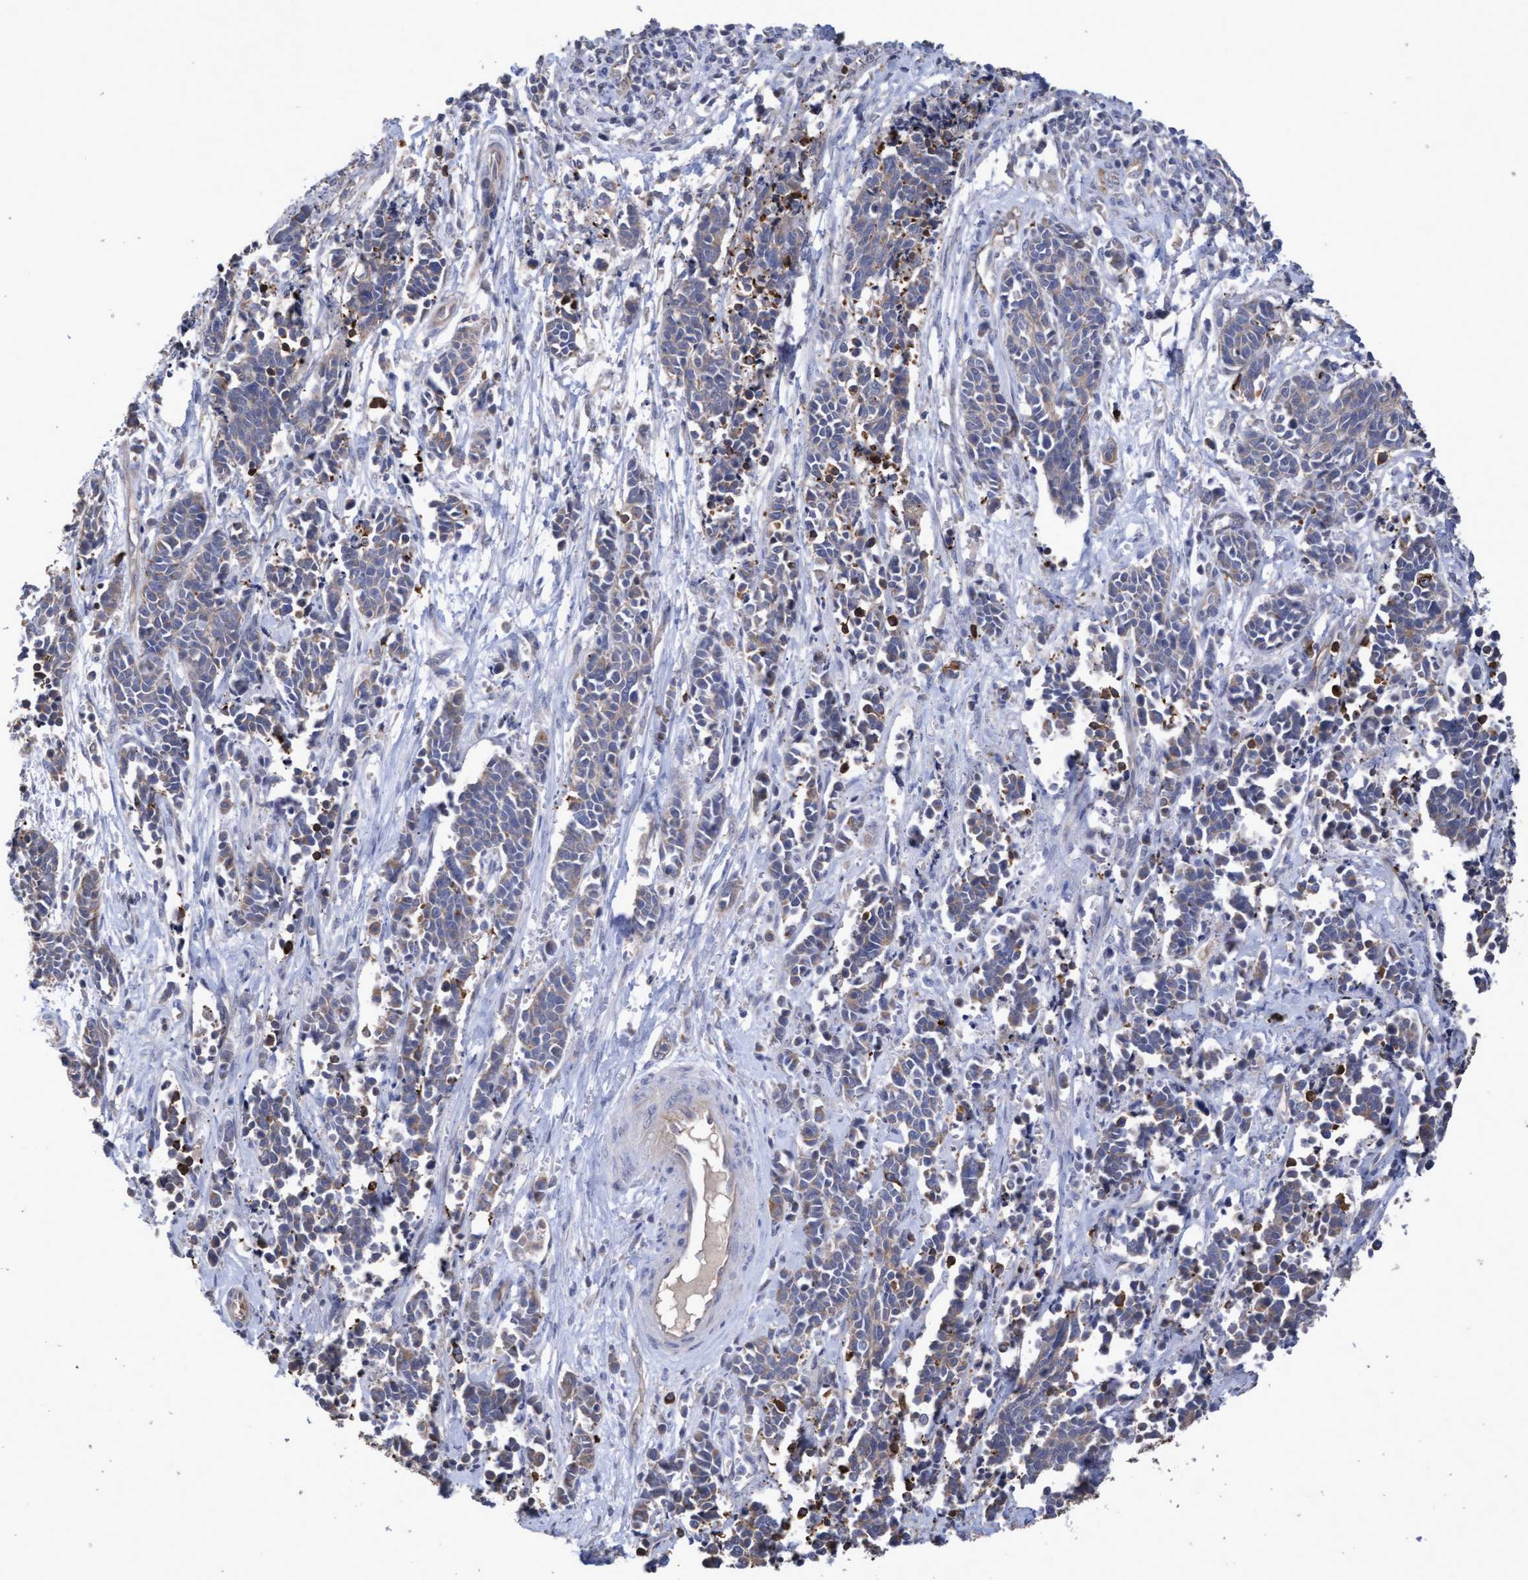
{"staining": {"intensity": "weak", "quantity": ">75%", "location": "cytoplasmic/membranous"}, "tissue": "cervical cancer", "cell_type": "Tumor cells", "image_type": "cancer", "snomed": [{"axis": "morphology", "description": "Squamous cell carcinoma, NOS"}, {"axis": "topography", "description": "Cervix"}], "caption": "Protein expression analysis of squamous cell carcinoma (cervical) reveals weak cytoplasmic/membranous expression in about >75% of tumor cells.", "gene": "KRT24", "patient": {"sex": "female", "age": 35}}